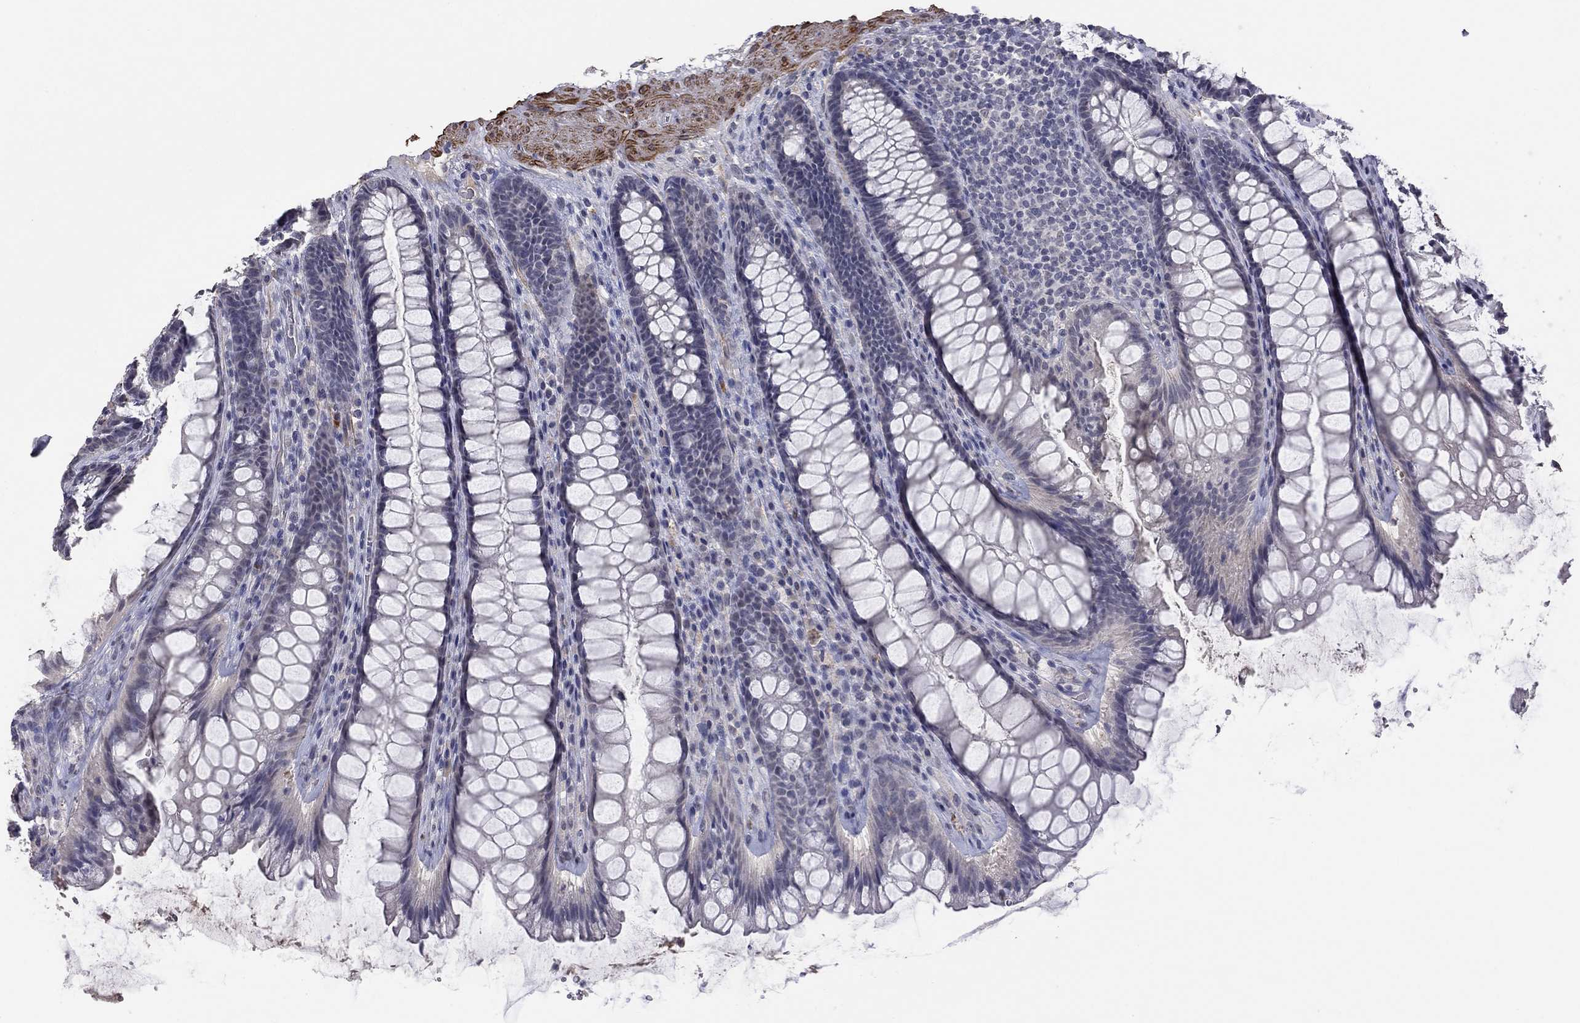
{"staining": {"intensity": "negative", "quantity": "none", "location": "none"}, "tissue": "rectum", "cell_type": "Glandular cells", "image_type": "normal", "snomed": [{"axis": "morphology", "description": "Normal tissue, NOS"}, {"axis": "topography", "description": "Rectum"}], "caption": "Immunohistochemistry (IHC) image of normal rectum: rectum stained with DAB demonstrates no significant protein expression in glandular cells. (DAB immunohistochemistry (IHC), high magnification).", "gene": "IP6K3", "patient": {"sex": "male", "age": 72}}